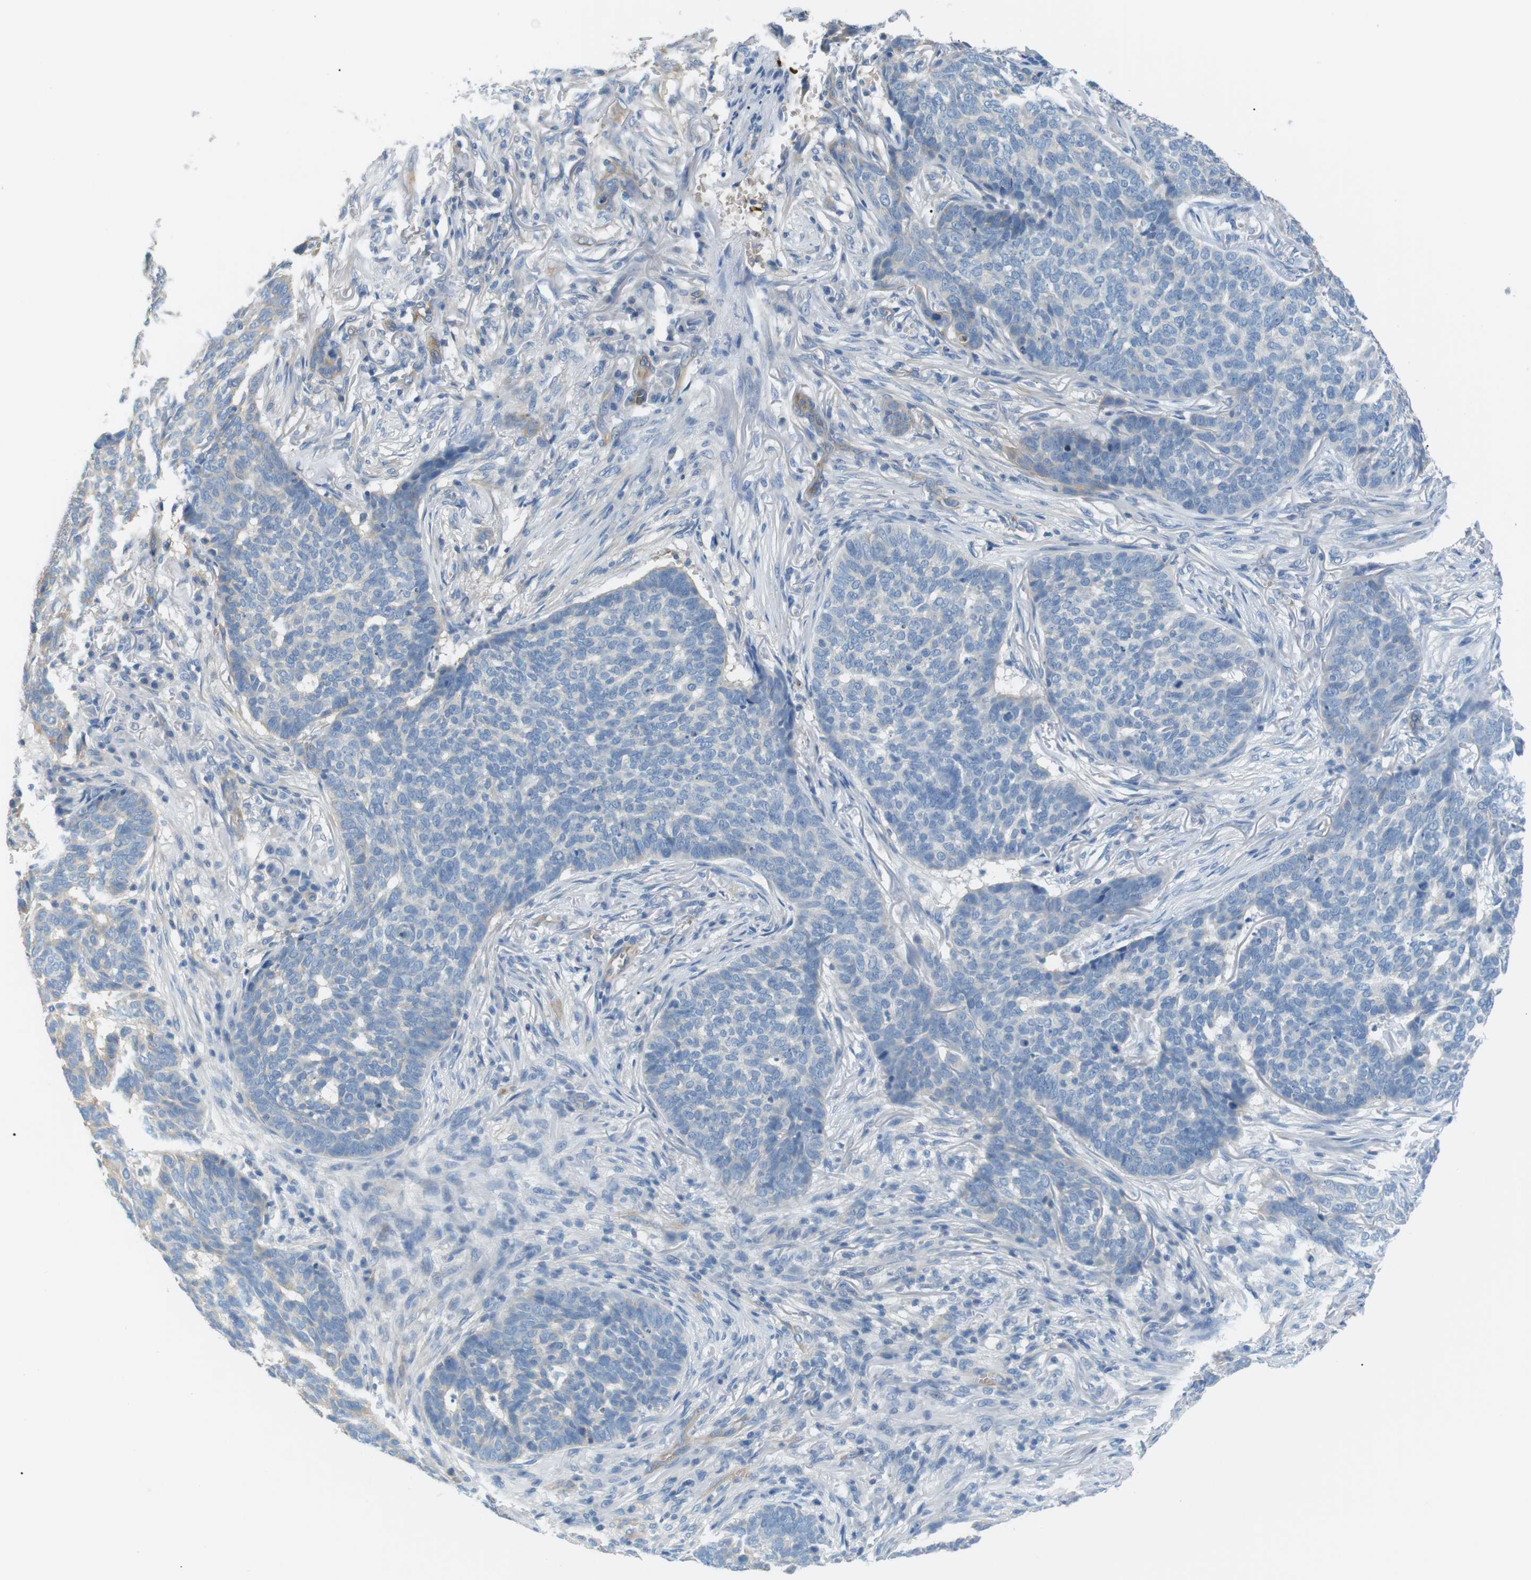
{"staining": {"intensity": "negative", "quantity": "none", "location": "none"}, "tissue": "skin cancer", "cell_type": "Tumor cells", "image_type": "cancer", "snomed": [{"axis": "morphology", "description": "Basal cell carcinoma"}, {"axis": "topography", "description": "Skin"}], "caption": "This is an immunohistochemistry (IHC) histopathology image of skin cancer (basal cell carcinoma). There is no positivity in tumor cells.", "gene": "ADCY10", "patient": {"sex": "male", "age": 85}}